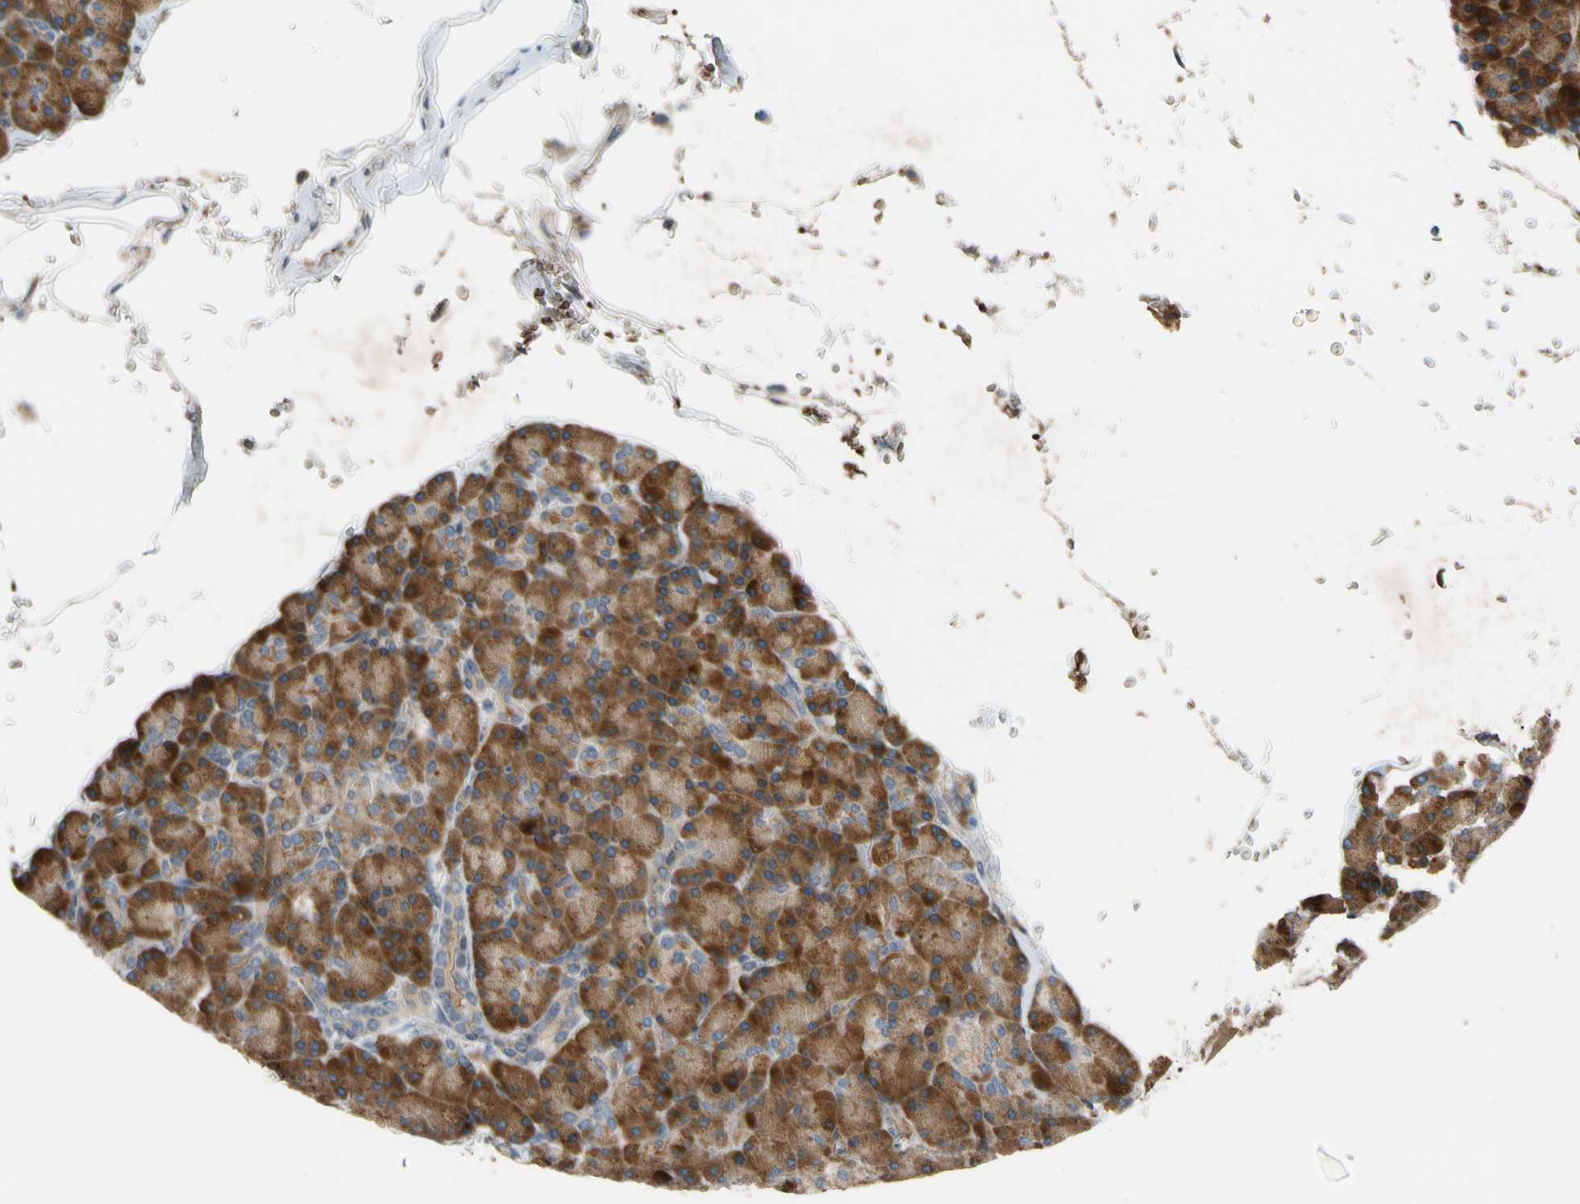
{"staining": {"intensity": "moderate", "quantity": ">75%", "location": "cytoplasmic/membranous"}, "tissue": "pancreas", "cell_type": "Exocrine glandular cells", "image_type": "normal", "snomed": [{"axis": "morphology", "description": "Normal tissue, NOS"}, {"axis": "topography", "description": "Pancreas"}], "caption": "Protein expression analysis of benign pancreas displays moderate cytoplasmic/membranous positivity in about >75% of exocrine glandular cells. The staining was performed using DAB (3,3'-diaminobenzidine) to visualize the protein expression in brown, while the nuclei were stained in blue with hematoxylin (Magnification: 20x).", "gene": "MST1R", "patient": {"sex": "female", "age": 43}}